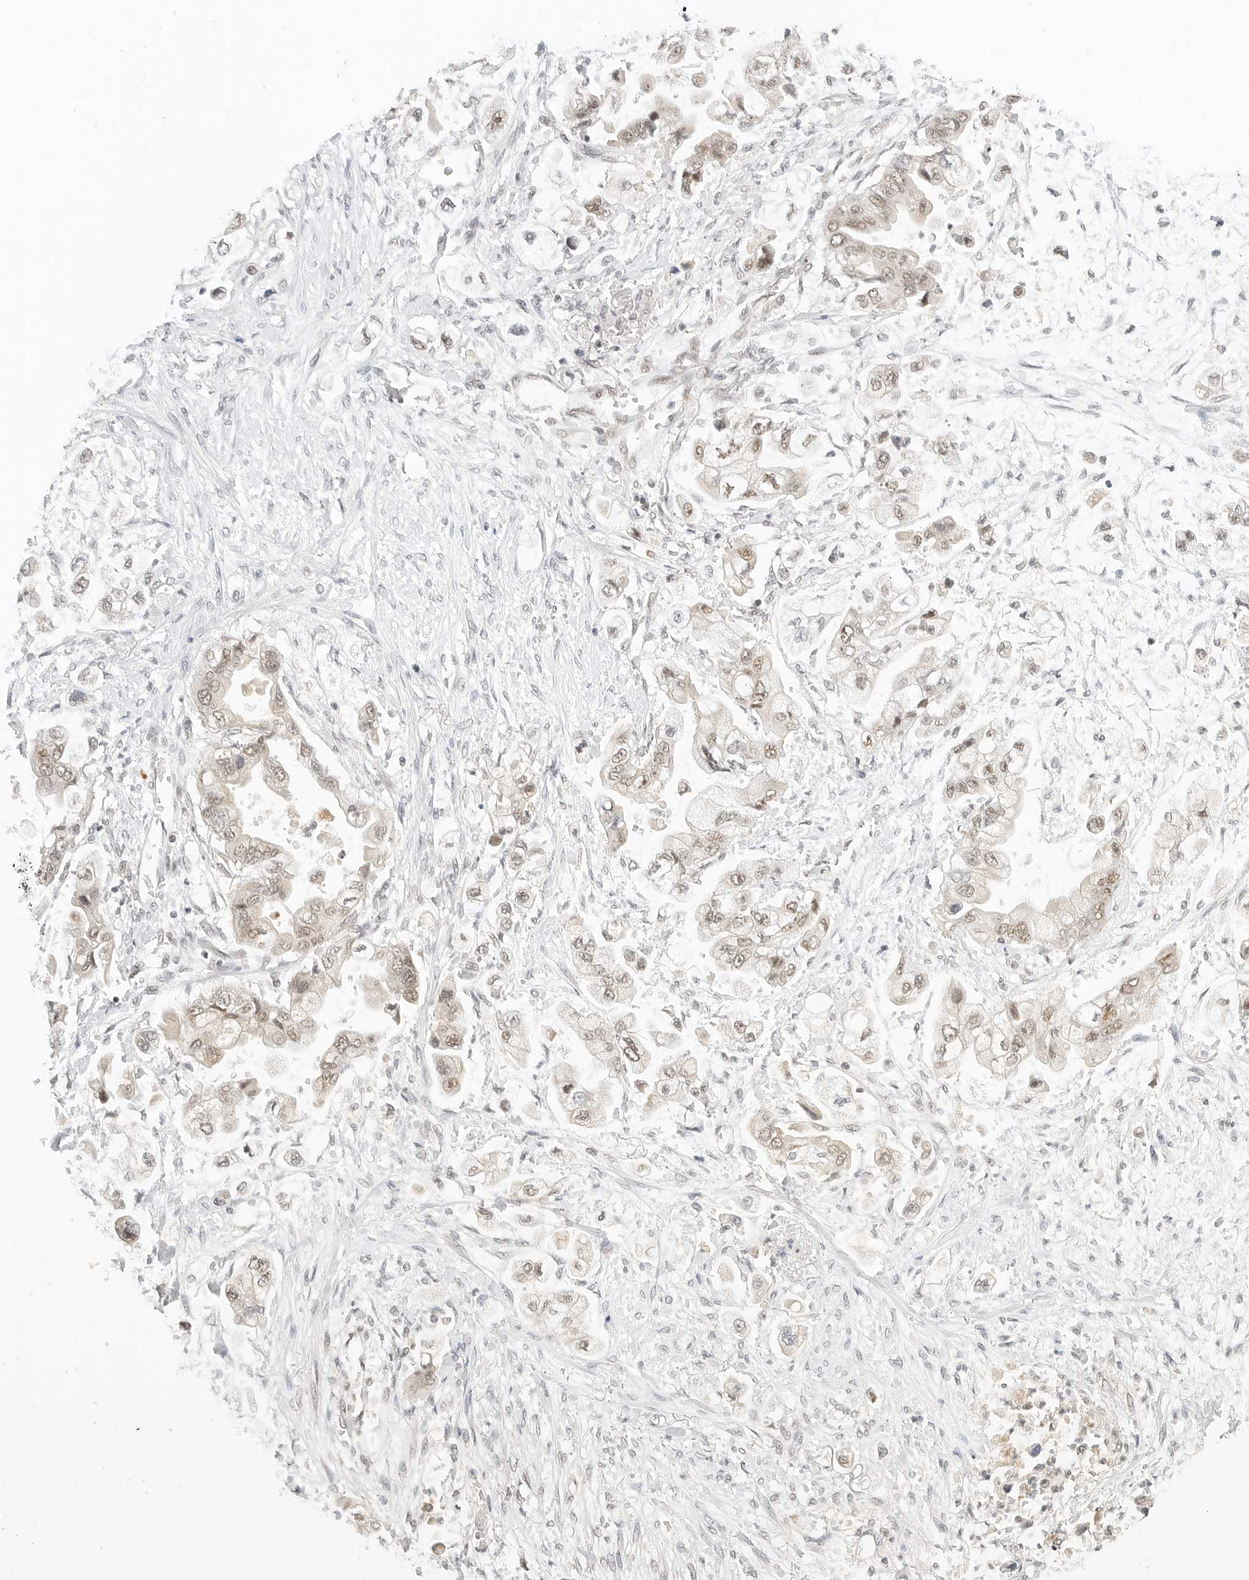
{"staining": {"intensity": "weak", "quantity": ">75%", "location": "nuclear"}, "tissue": "stomach cancer", "cell_type": "Tumor cells", "image_type": "cancer", "snomed": [{"axis": "morphology", "description": "Adenocarcinoma, NOS"}, {"axis": "topography", "description": "Stomach"}], "caption": "DAB (3,3'-diaminobenzidine) immunohistochemical staining of human stomach adenocarcinoma shows weak nuclear protein positivity in approximately >75% of tumor cells.", "gene": "NEO1", "patient": {"sex": "male", "age": 62}}